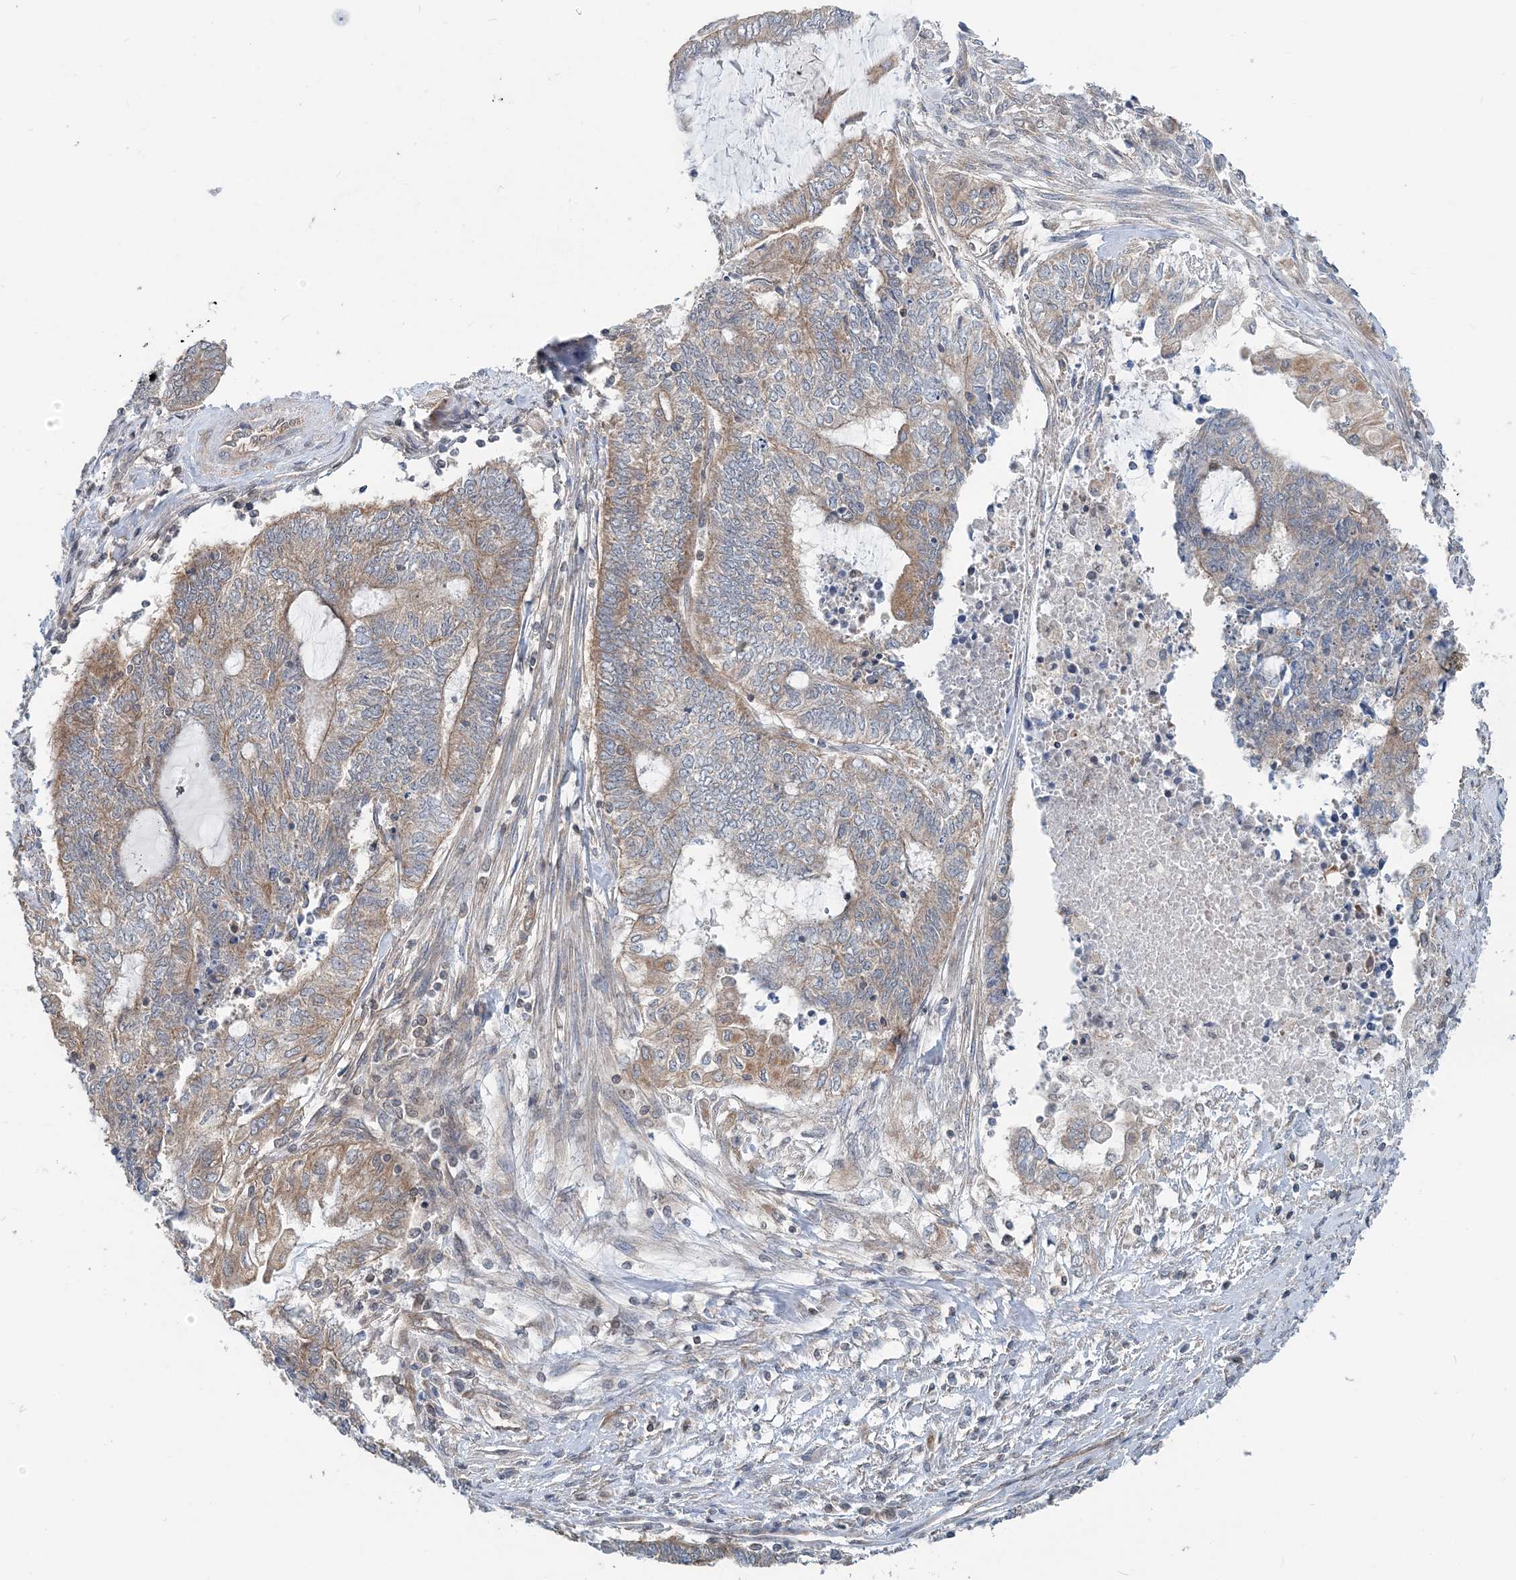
{"staining": {"intensity": "weak", "quantity": ">75%", "location": "cytoplasmic/membranous"}, "tissue": "endometrial cancer", "cell_type": "Tumor cells", "image_type": "cancer", "snomed": [{"axis": "morphology", "description": "Adenocarcinoma, NOS"}, {"axis": "topography", "description": "Uterus"}, {"axis": "topography", "description": "Endometrium"}], "caption": "Immunohistochemical staining of endometrial cancer reveals low levels of weak cytoplasmic/membranous positivity in about >75% of tumor cells.", "gene": "MOB4", "patient": {"sex": "female", "age": 70}}